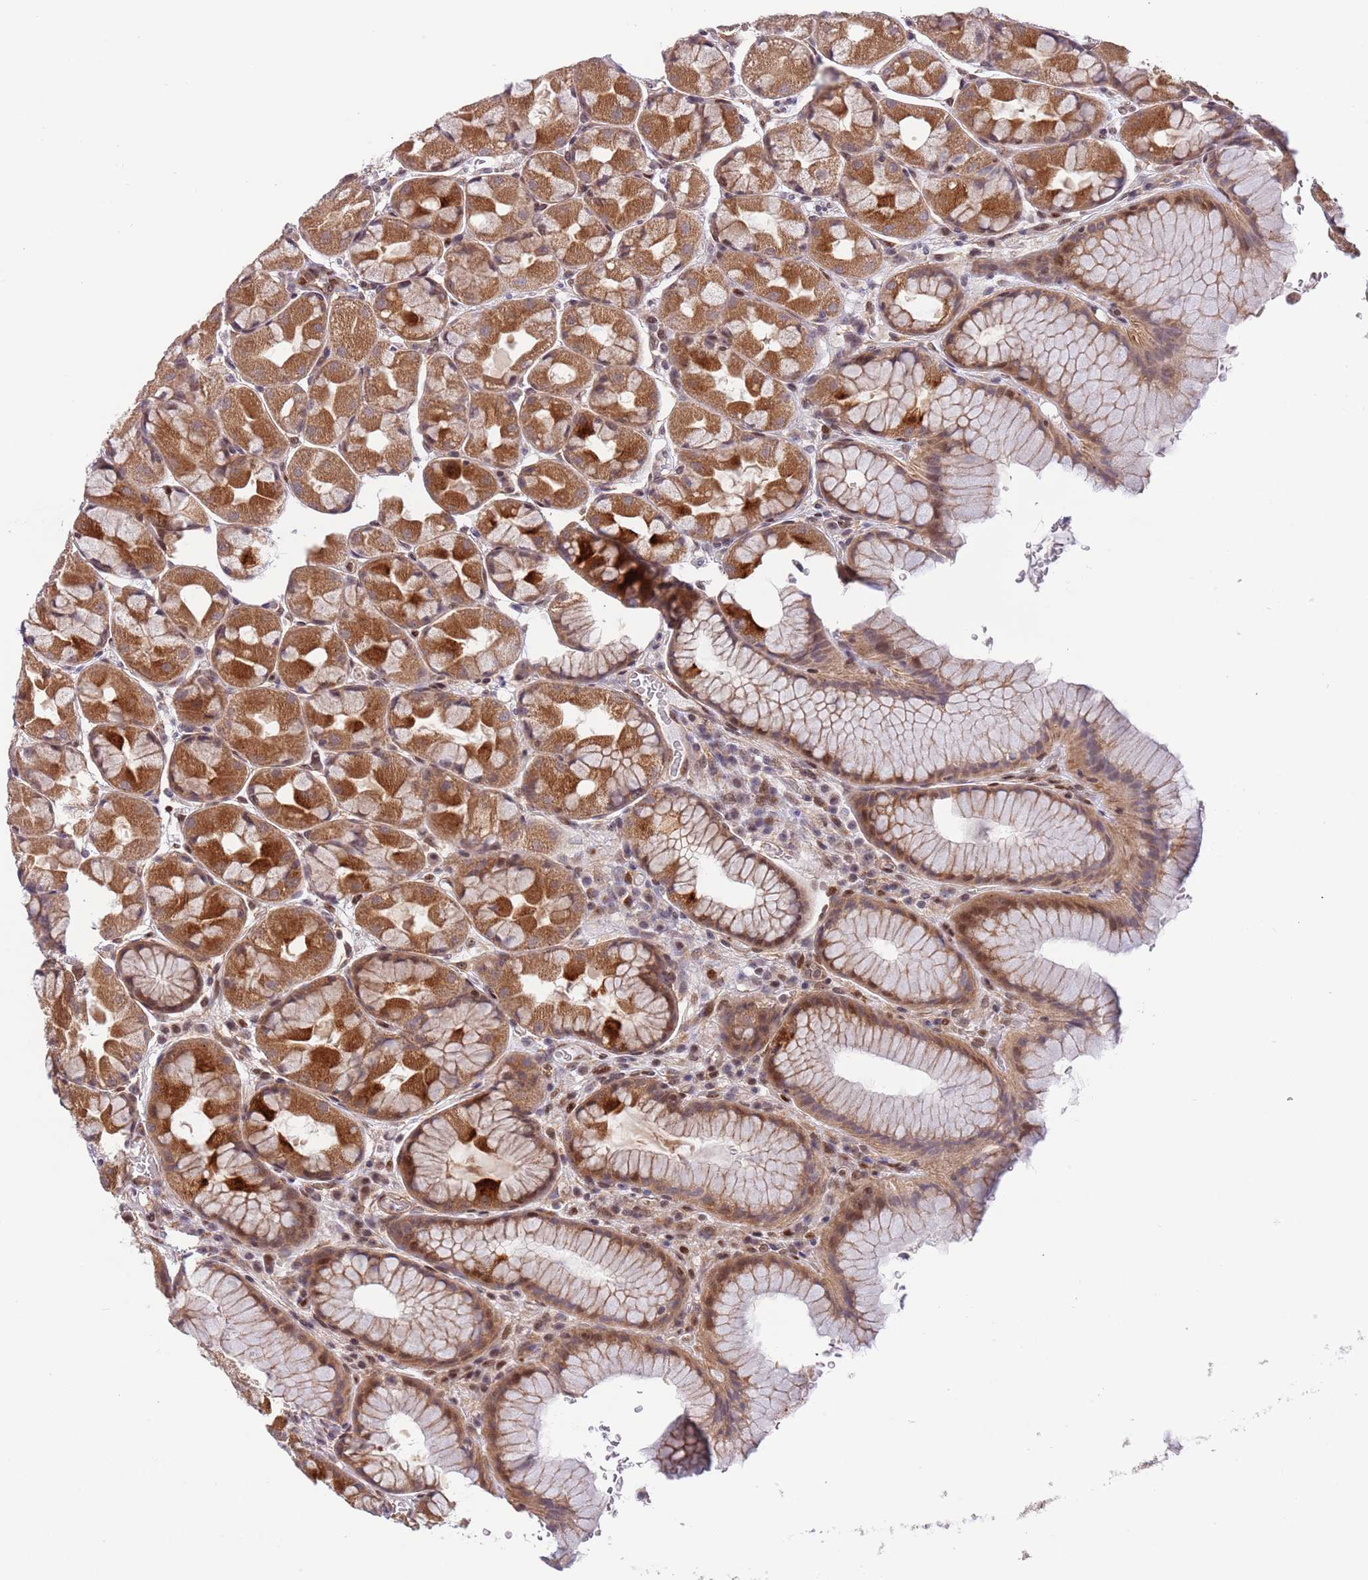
{"staining": {"intensity": "moderate", "quantity": ">75%", "location": "cytoplasmic/membranous"}, "tissue": "stomach", "cell_type": "Glandular cells", "image_type": "normal", "snomed": [{"axis": "morphology", "description": "Normal tissue, NOS"}, {"axis": "topography", "description": "Stomach"}], "caption": "Moderate cytoplasmic/membranous staining for a protein is present in approximately >75% of glandular cells of benign stomach using immunohistochemistry.", "gene": "TBX10", "patient": {"sex": "male", "age": 57}}